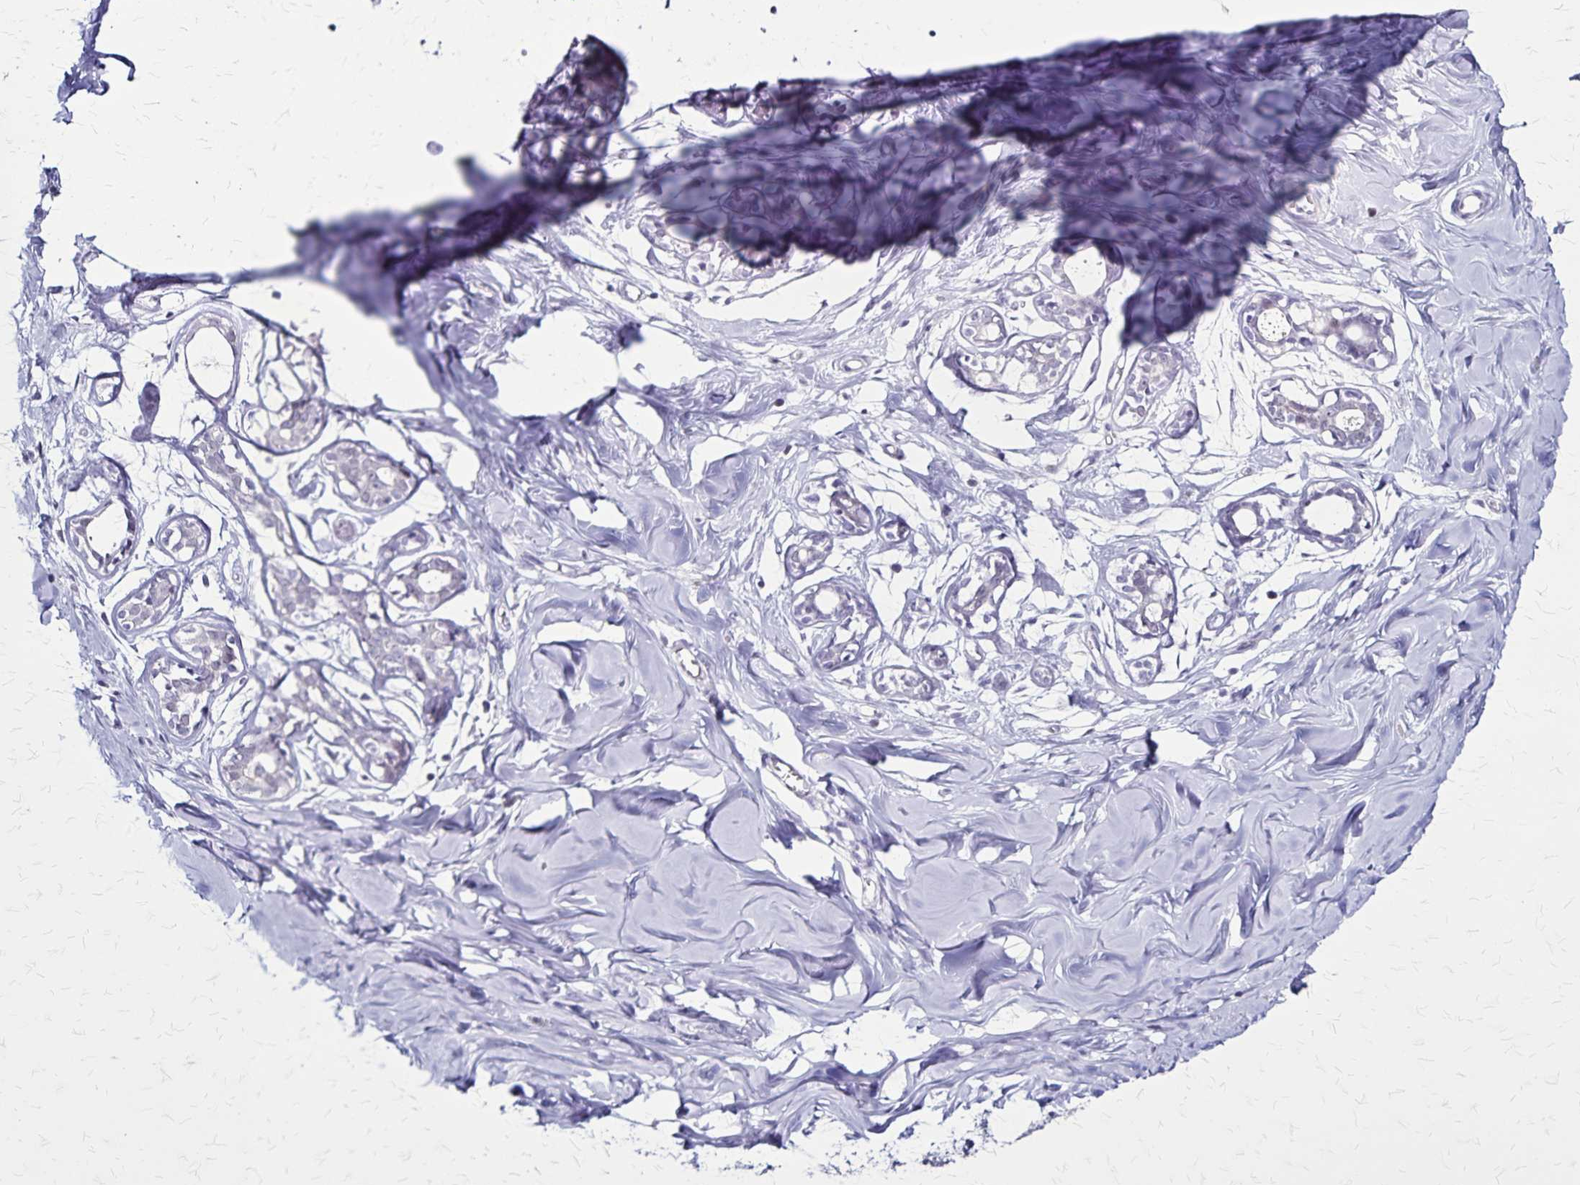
{"staining": {"intensity": "negative", "quantity": "none", "location": "none"}, "tissue": "breast", "cell_type": "Adipocytes", "image_type": "normal", "snomed": [{"axis": "morphology", "description": "Normal tissue, NOS"}, {"axis": "topography", "description": "Breast"}], "caption": "IHC histopathology image of benign breast: human breast stained with DAB (3,3'-diaminobenzidine) reveals no significant protein staining in adipocytes. (Brightfield microscopy of DAB IHC at high magnification).", "gene": "PLXNA4", "patient": {"sex": "female", "age": 27}}